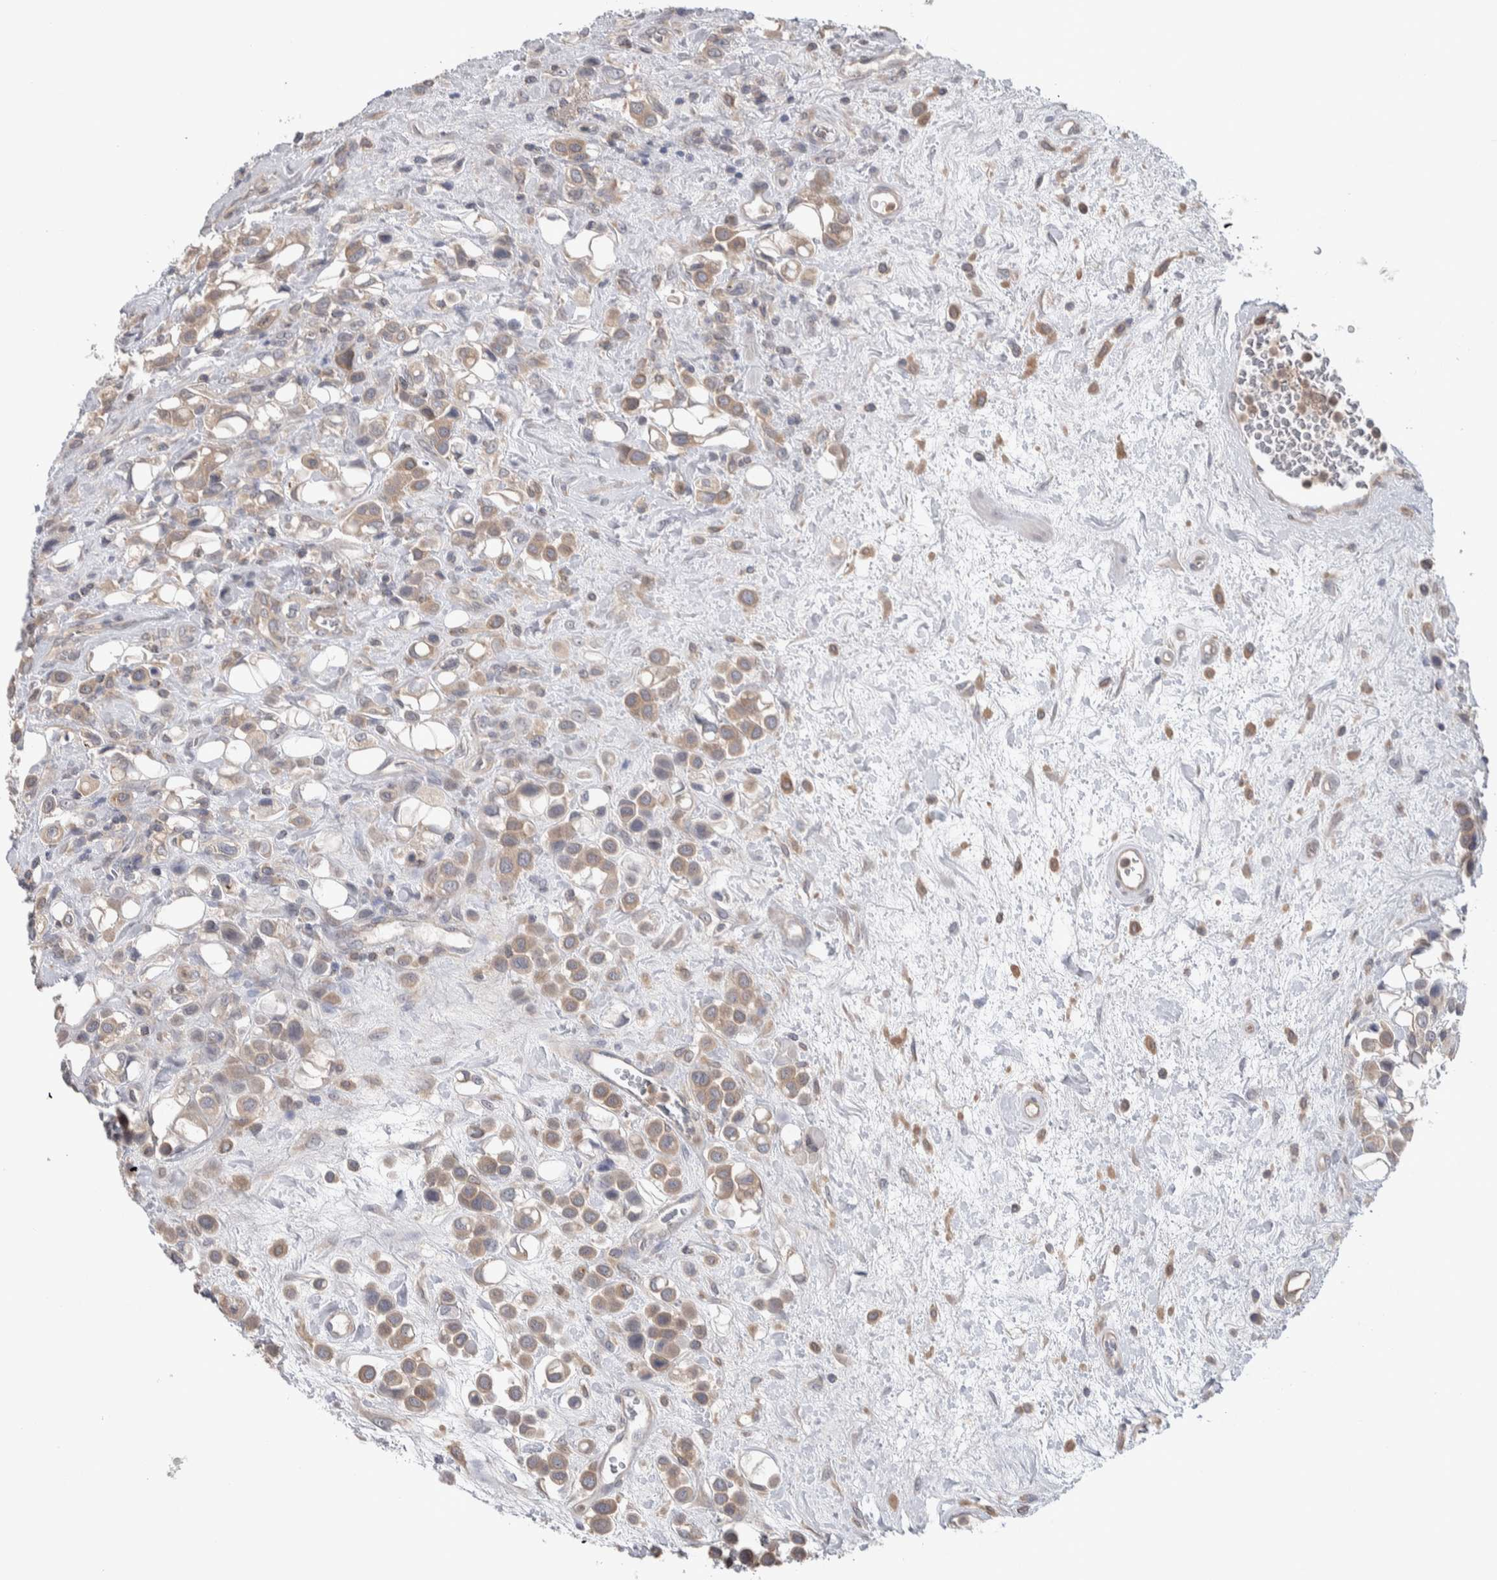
{"staining": {"intensity": "moderate", "quantity": ">75%", "location": "cytoplasmic/membranous"}, "tissue": "urothelial cancer", "cell_type": "Tumor cells", "image_type": "cancer", "snomed": [{"axis": "morphology", "description": "Urothelial carcinoma, High grade"}, {"axis": "topography", "description": "Urinary bladder"}], "caption": "The image displays immunohistochemical staining of urothelial cancer. There is moderate cytoplasmic/membranous positivity is identified in about >75% of tumor cells.", "gene": "HTATIP2", "patient": {"sex": "male", "age": 50}}